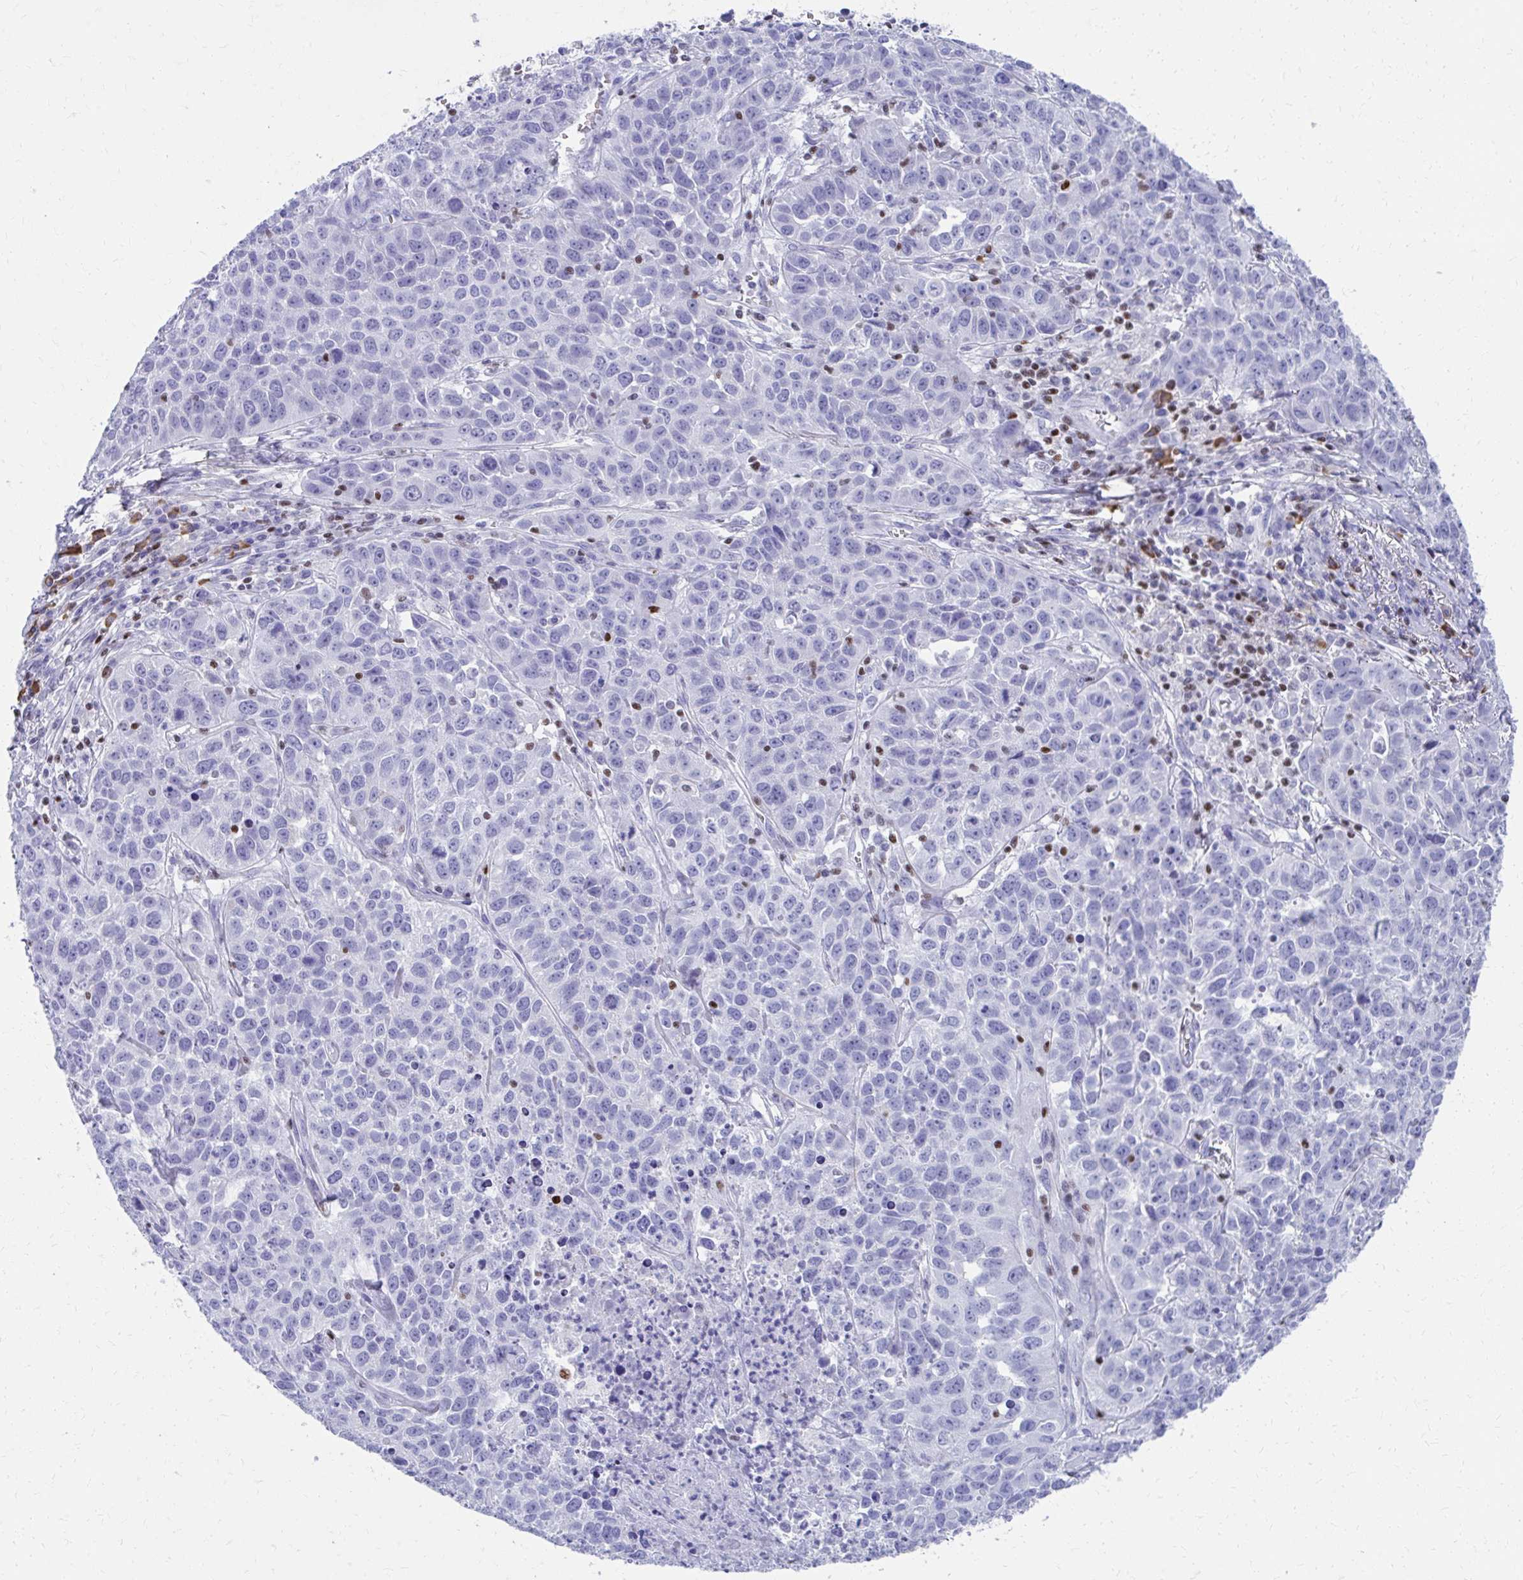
{"staining": {"intensity": "negative", "quantity": "none", "location": "none"}, "tissue": "lung cancer", "cell_type": "Tumor cells", "image_type": "cancer", "snomed": [{"axis": "morphology", "description": "Squamous cell carcinoma, NOS"}, {"axis": "topography", "description": "Lung"}], "caption": "The image demonstrates no staining of tumor cells in squamous cell carcinoma (lung).", "gene": "RUNX3", "patient": {"sex": "male", "age": 76}}